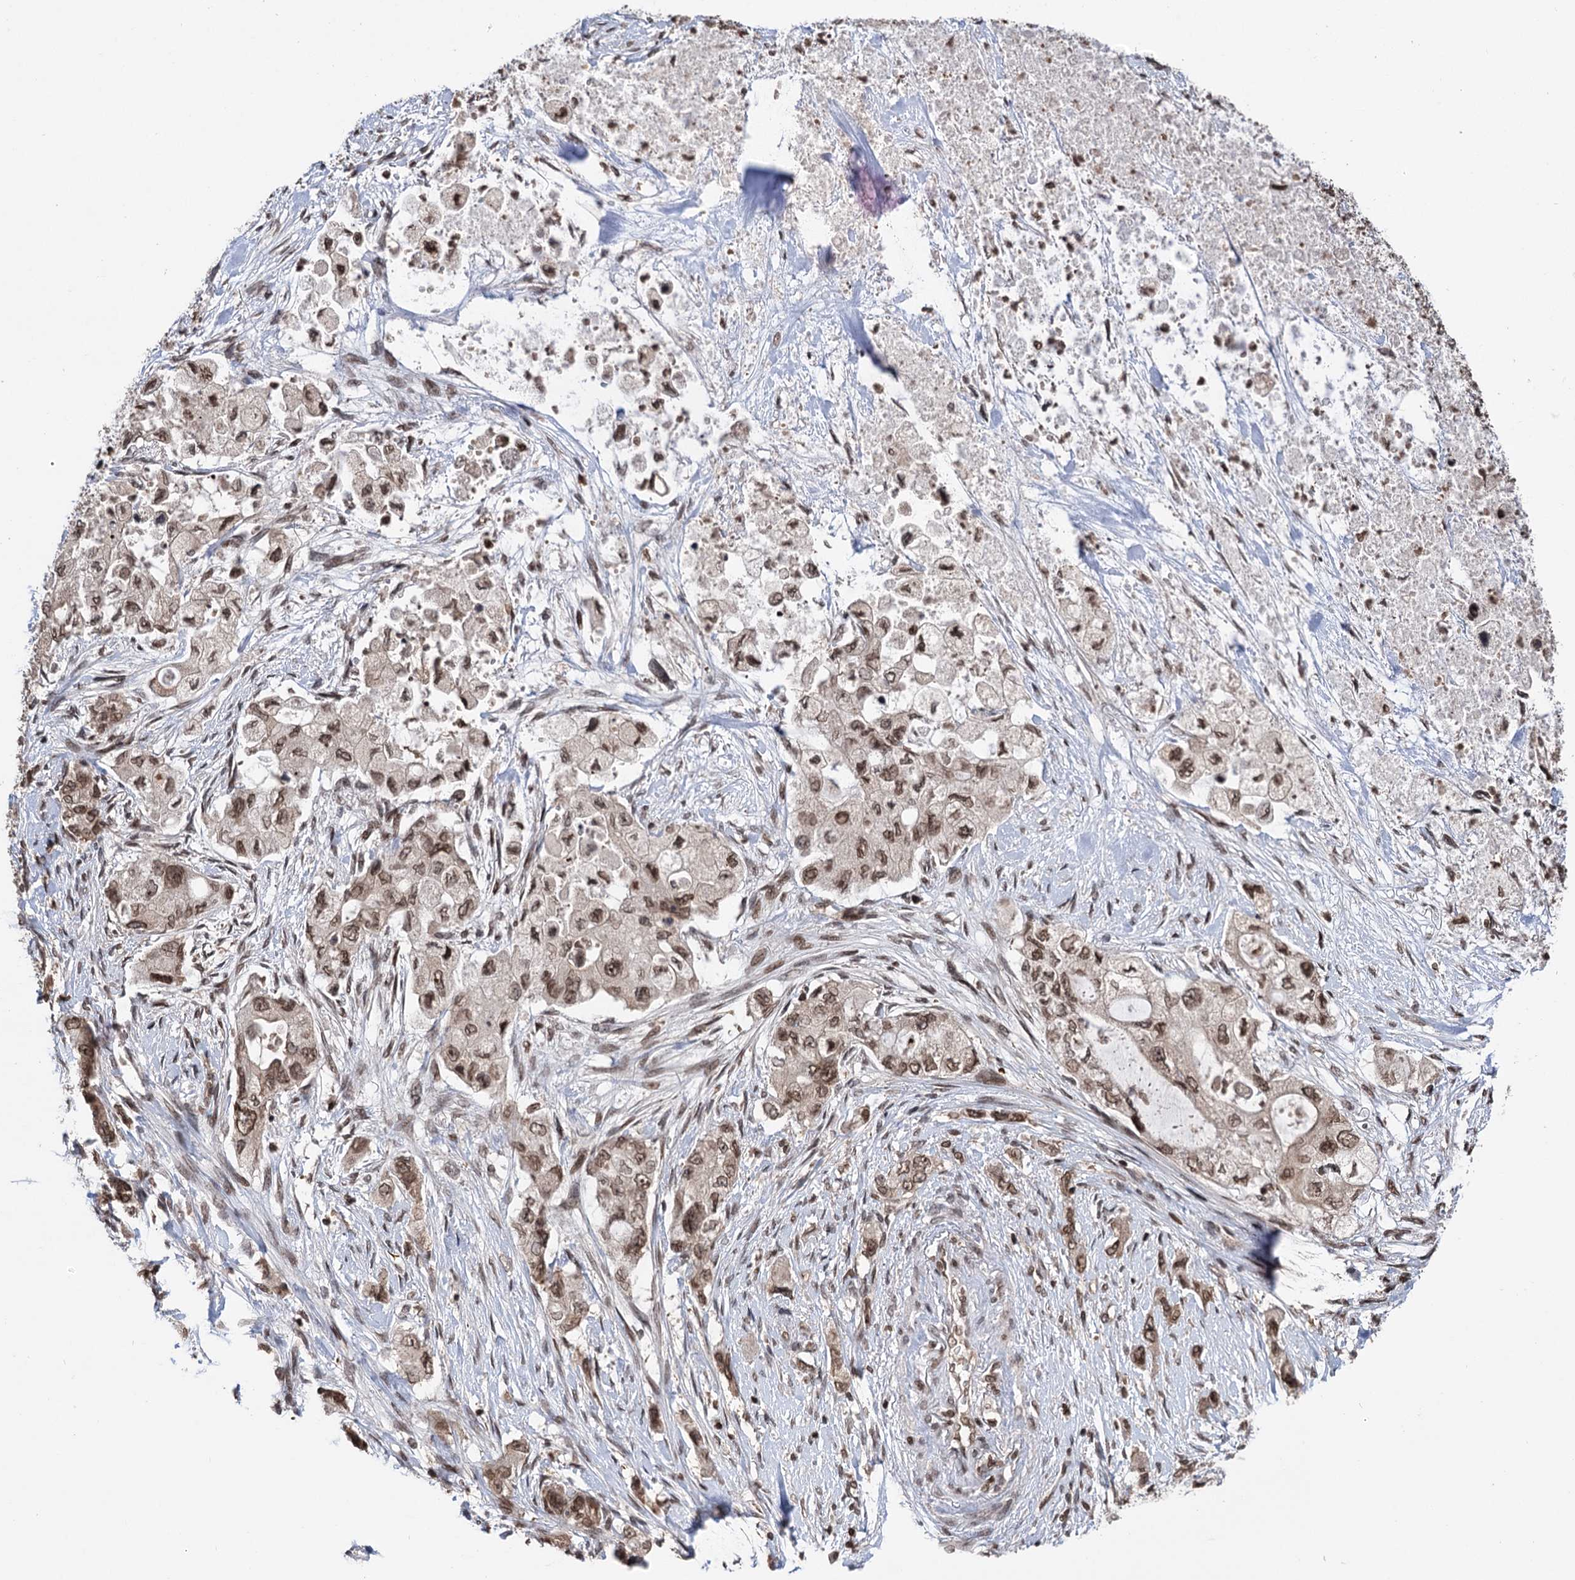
{"staining": {"intensity": "moderate", "quantity": ">75%", "location": "nuclear"}, "tissue": "pancreatic cancer", "cell_type": "Tumor cells", "image_type": "cancer", "snomed": [{"axis": "morphology", "description": "Adenocarcinoma, NOS"}, {"axis": "topography", "description": "Pancreas"}], "caption": "IHC of pancreatic cancer shows medium levels of moderate nuclear expression in approximately >75% of tumor cells. (brown staining indicates protein expression, while blue staining denotes nuclei).", "gene": "CCDC77", "patient": {"sex": "female", "age": 73}}